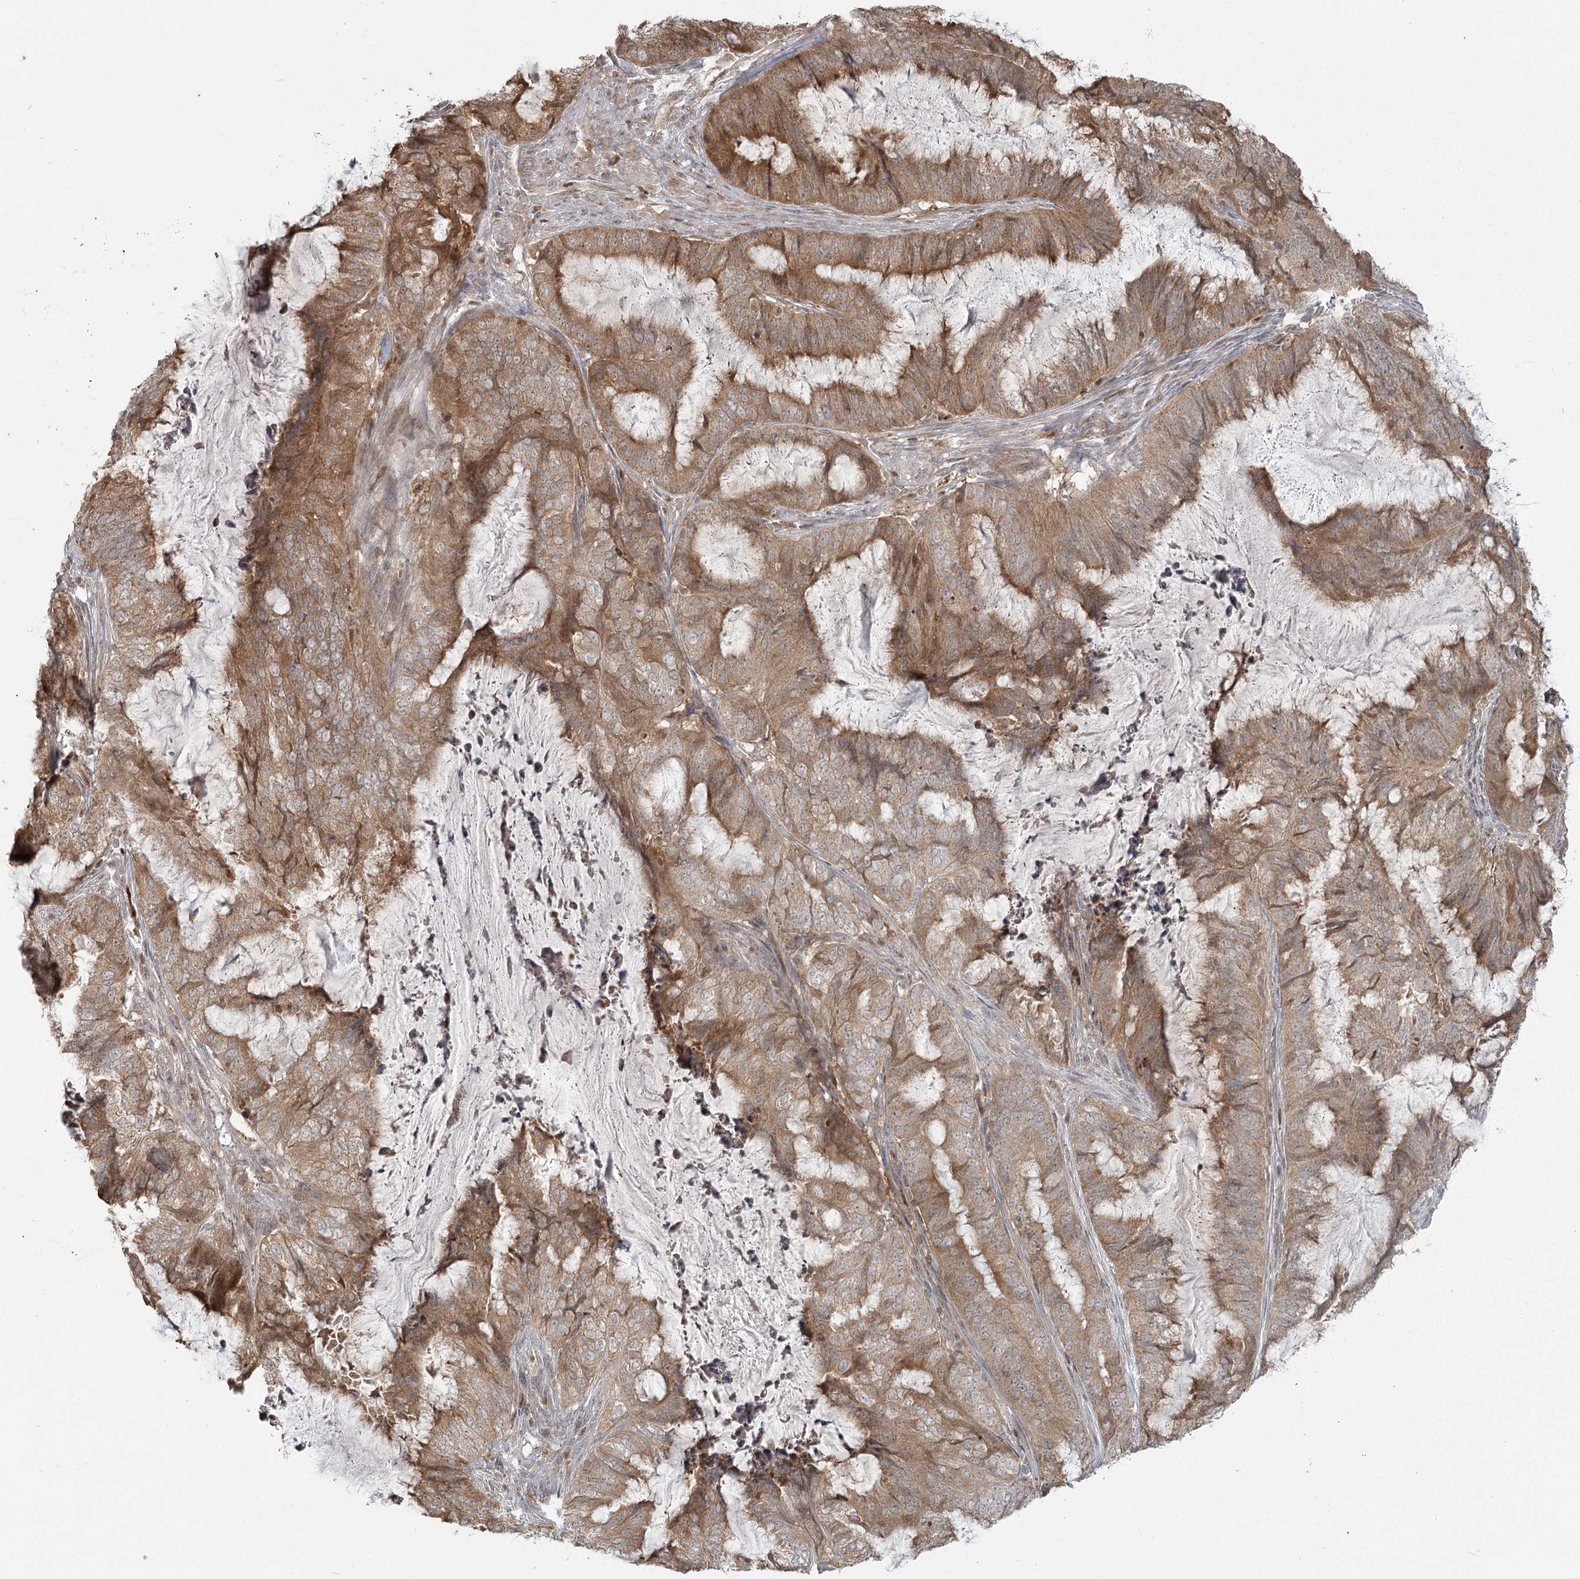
{"staining": {"intensity": "moderate", "quantity": ">75%", "location": "cytoplasmic/membranous"}, "tissue": "endometrial cancer", "cell_type": "Tumor cells", "image_type": "cancer", "snomed": [{"axis": "morphology", "description": "Adenocarcinoma, NOS"}, {"axis": "topography", "description": "Endometrium"}], "caption": "A brown stain shows moderate cytoplasmic/membranous positivity of a protein in human endometrial adenocarcinoma tumor cells. (brown staining indicates protein expression, while blue staining denotes nuclei).", "gene": "THNSL1", "patient": {"sex": "female", "age": 51}}